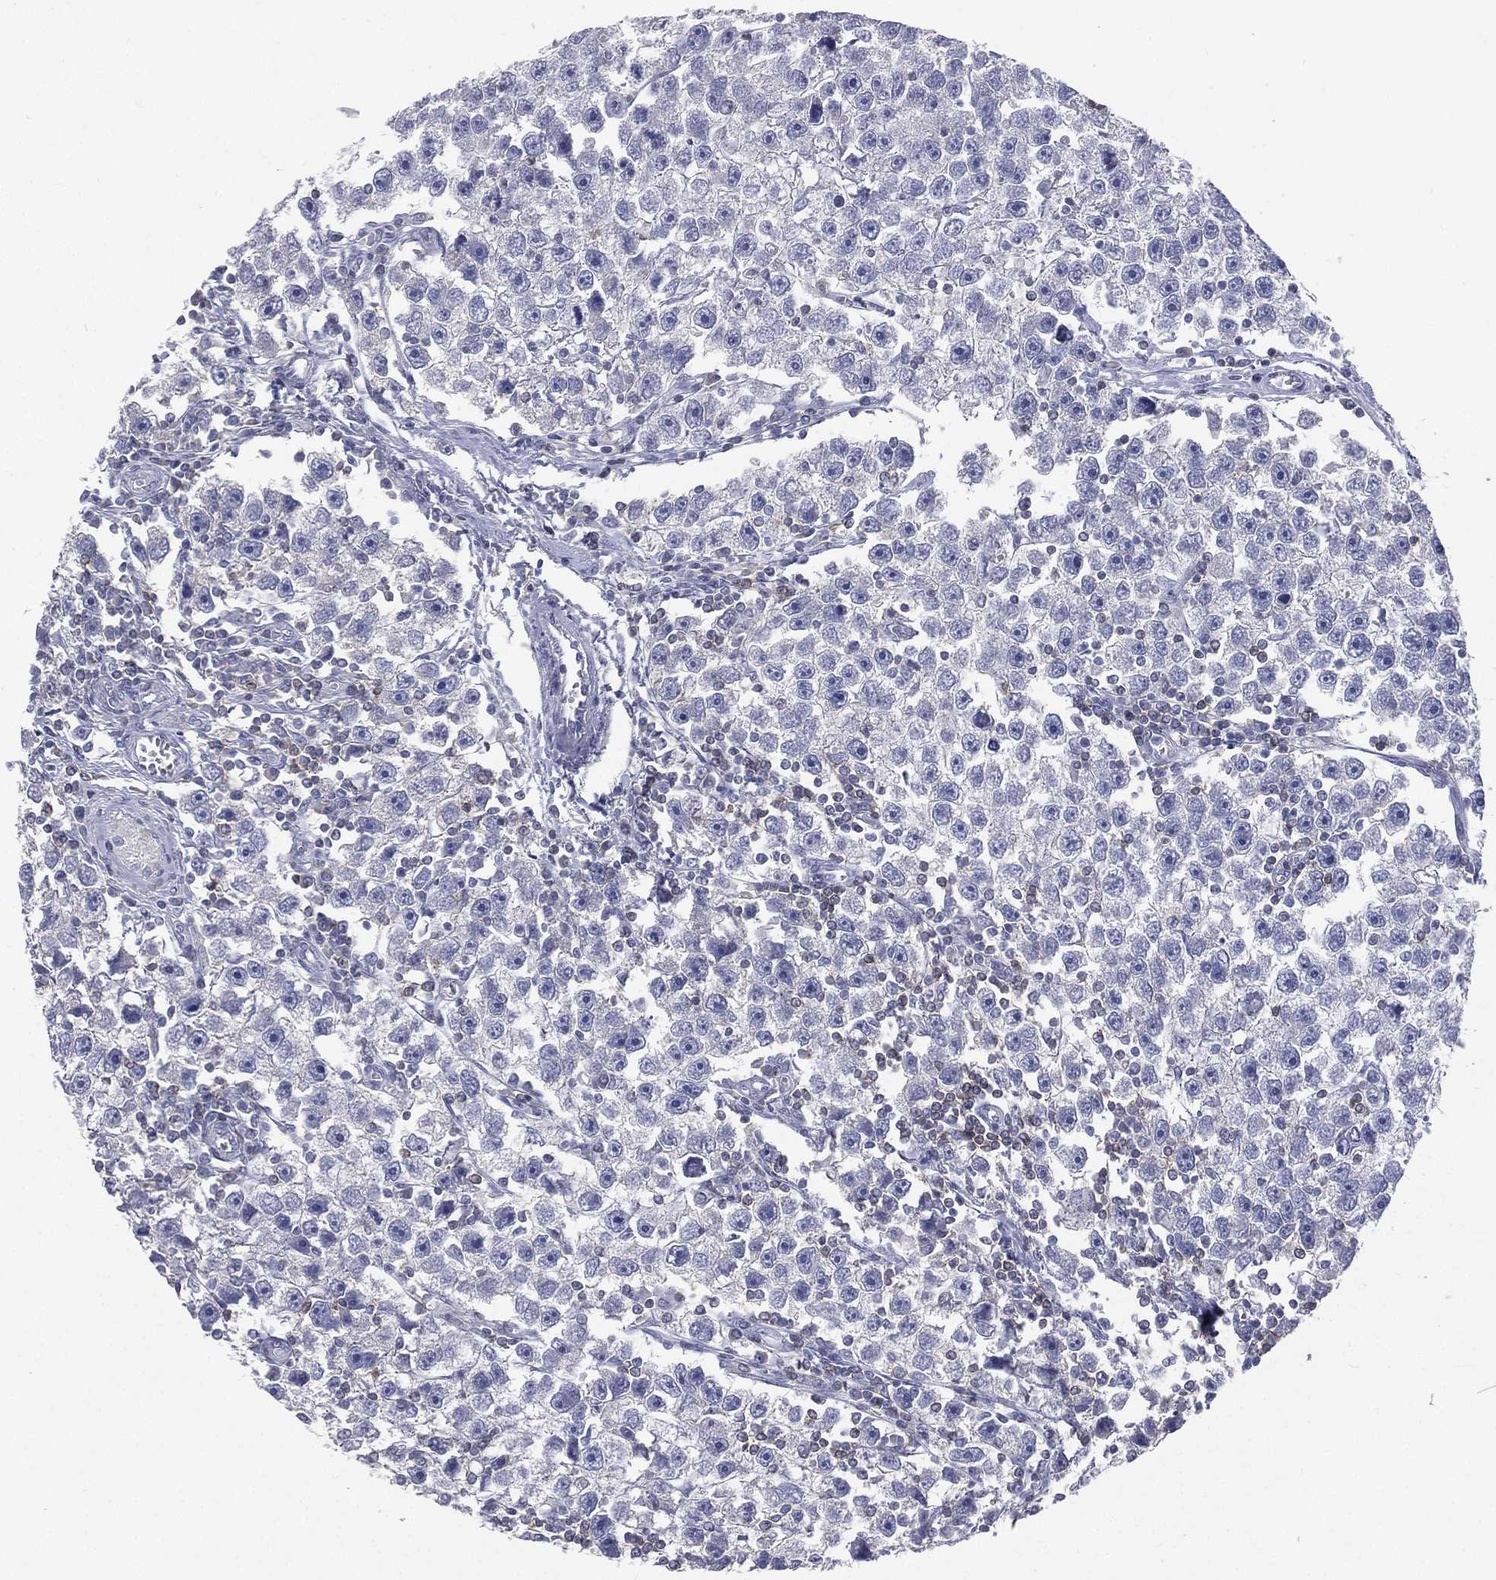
{"staining": {"intensity": "negative", "quantity": "none", "location": "none"}, "tissue": "testis cancer", "cell_type": "Tumor cells", "image_type": "cancer", "snomed": [{"axis": "morphology", "description": "Seminoma, NOS"}, {"axis": "topography", "description": "Testis"}], "caption": "IHC of human testis cancer displays no positivity in tumor cells.", "gene": "CD3D", "patient": {"sex": "male", "age": 30}}